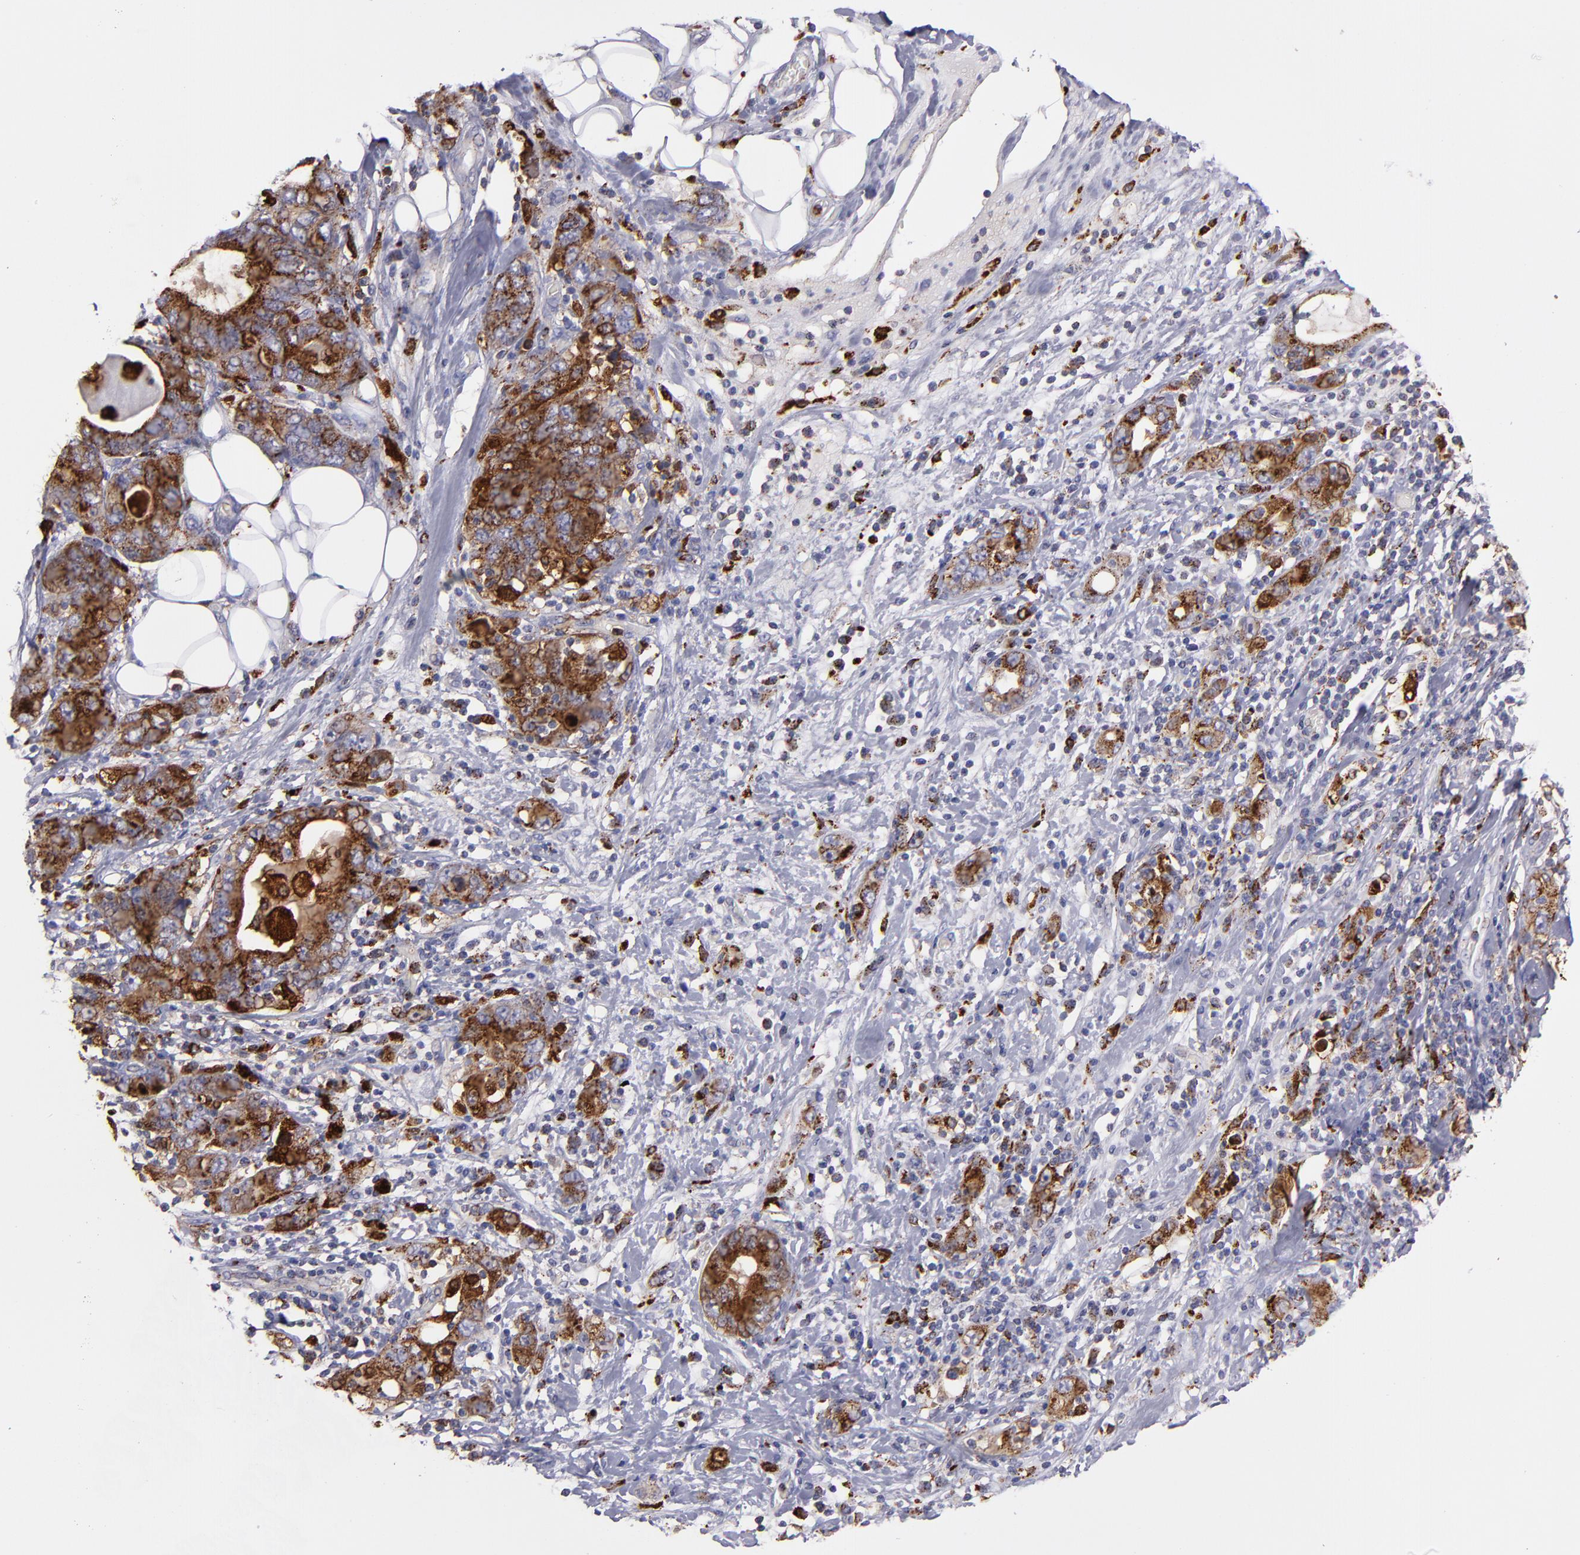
{"staining": {"intensity": "strong", "quantity": ">75%", "location": "cytoplasmic/membranous"}, "tissue": "stomach cancer", "cell_type": "Tumor cells", "image_type": "cancer", "snomed": [{"axis": "morphology", "description": "Adenocarcinoma, NOS"}, {"axis": "topography", "description": "Stomach, lower"}], "caption": "Adenocarcinoma (stomach) stained with a brown dye exhibits strong cytoplasmic/membranous positive staining in approximately >75% of tumor cells.", "gene": "CTSS", "patient": {"sex": "female", "age": 93}}